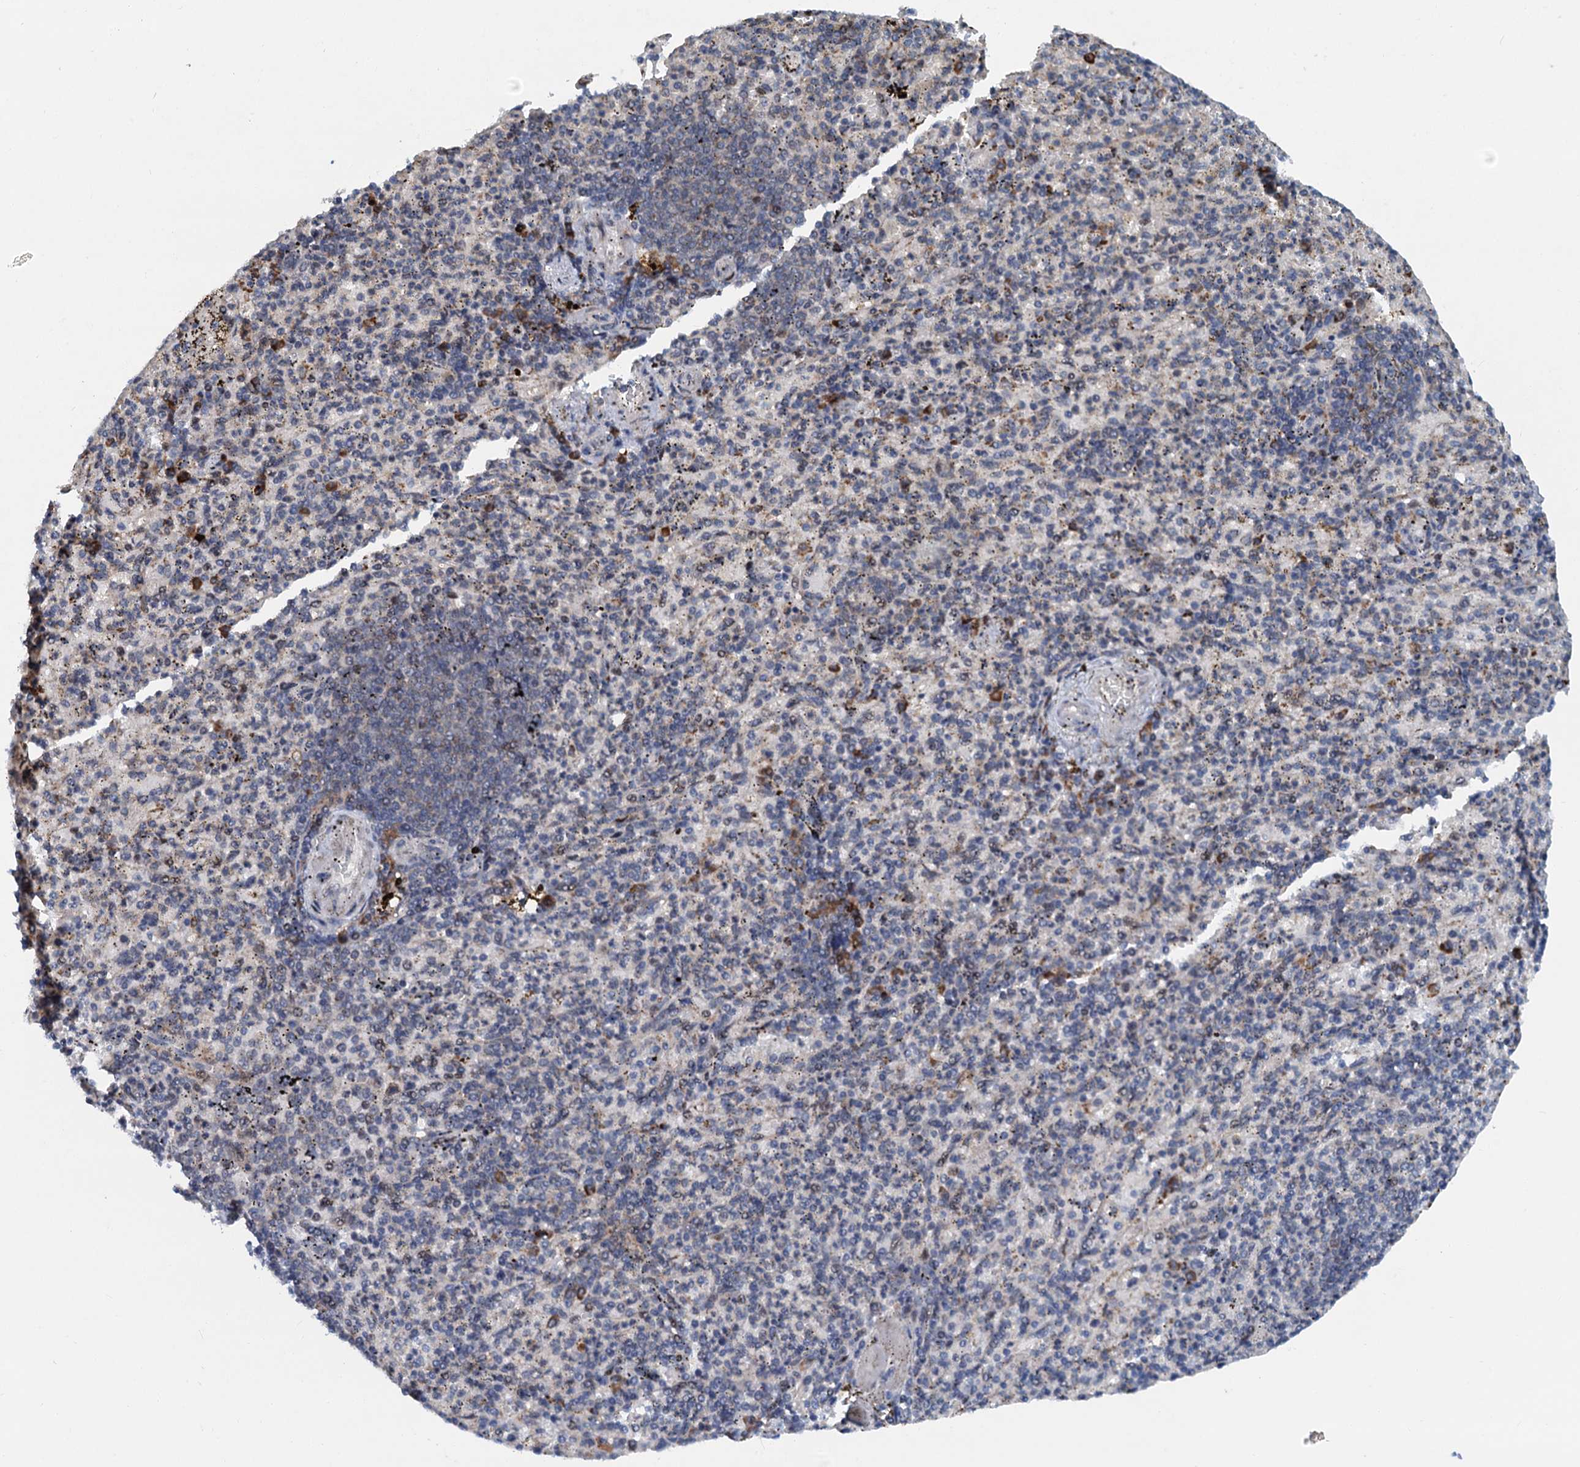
{"staining": {"intensity": "negative", "quantity": "none", "location": "none"}, "tissue": "spleen", "cell_type": "Cells in red pulp", "image_type": "normal", "snomed": [{"axis": "morphology", "description": "Normal tissue, NOS"}, {"axis": "topography", "description": "Spleen"}], "caption": "Immunohistochemical staining of benign human spleen demonstrates no significant positivity in cells in red pulp.", "gene": "DNAJC21", "patient": {"sex": "female", "age": 74}}